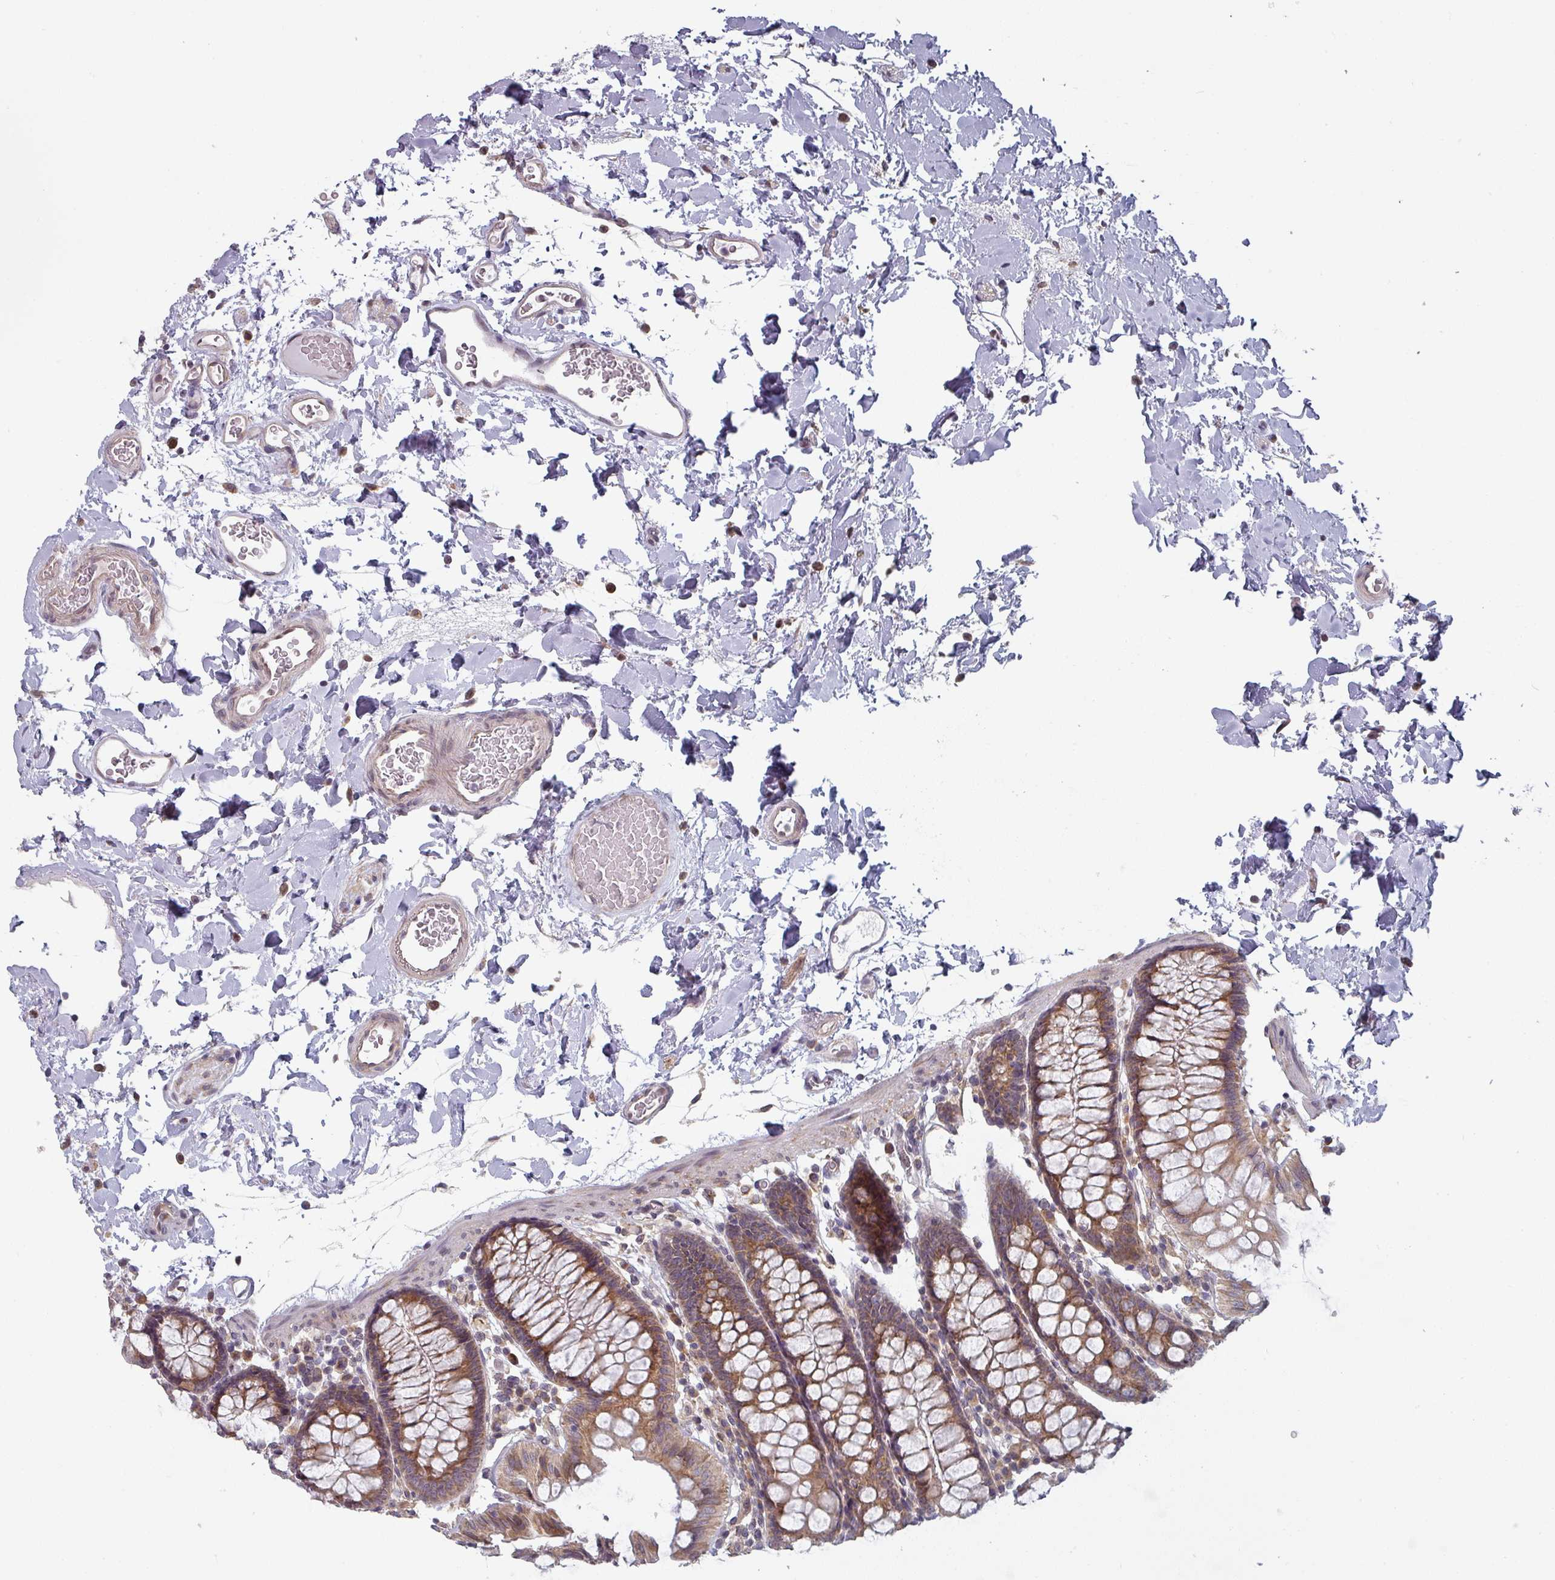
{"staining": {"intensity": "weak", "quantity": ">75%", "location": "cytoplasmic/membranous"}, "tissue": "colon", "cell_type": "Endothelial cells", "image_type": "normal", "snomed": [{"axis": "morphology", "description": "Normal tissue, NOS"}, {"axis": "topography", "description": "Colon"}], "caption": "This is an image of immunohistochemistry (IHC) staining of normal colon, which shows weak staining in the cytoplasmic/membranous of endothelial cells.", "gene": "TAPT1", "patient": {"sex": "male", "age": 75}}